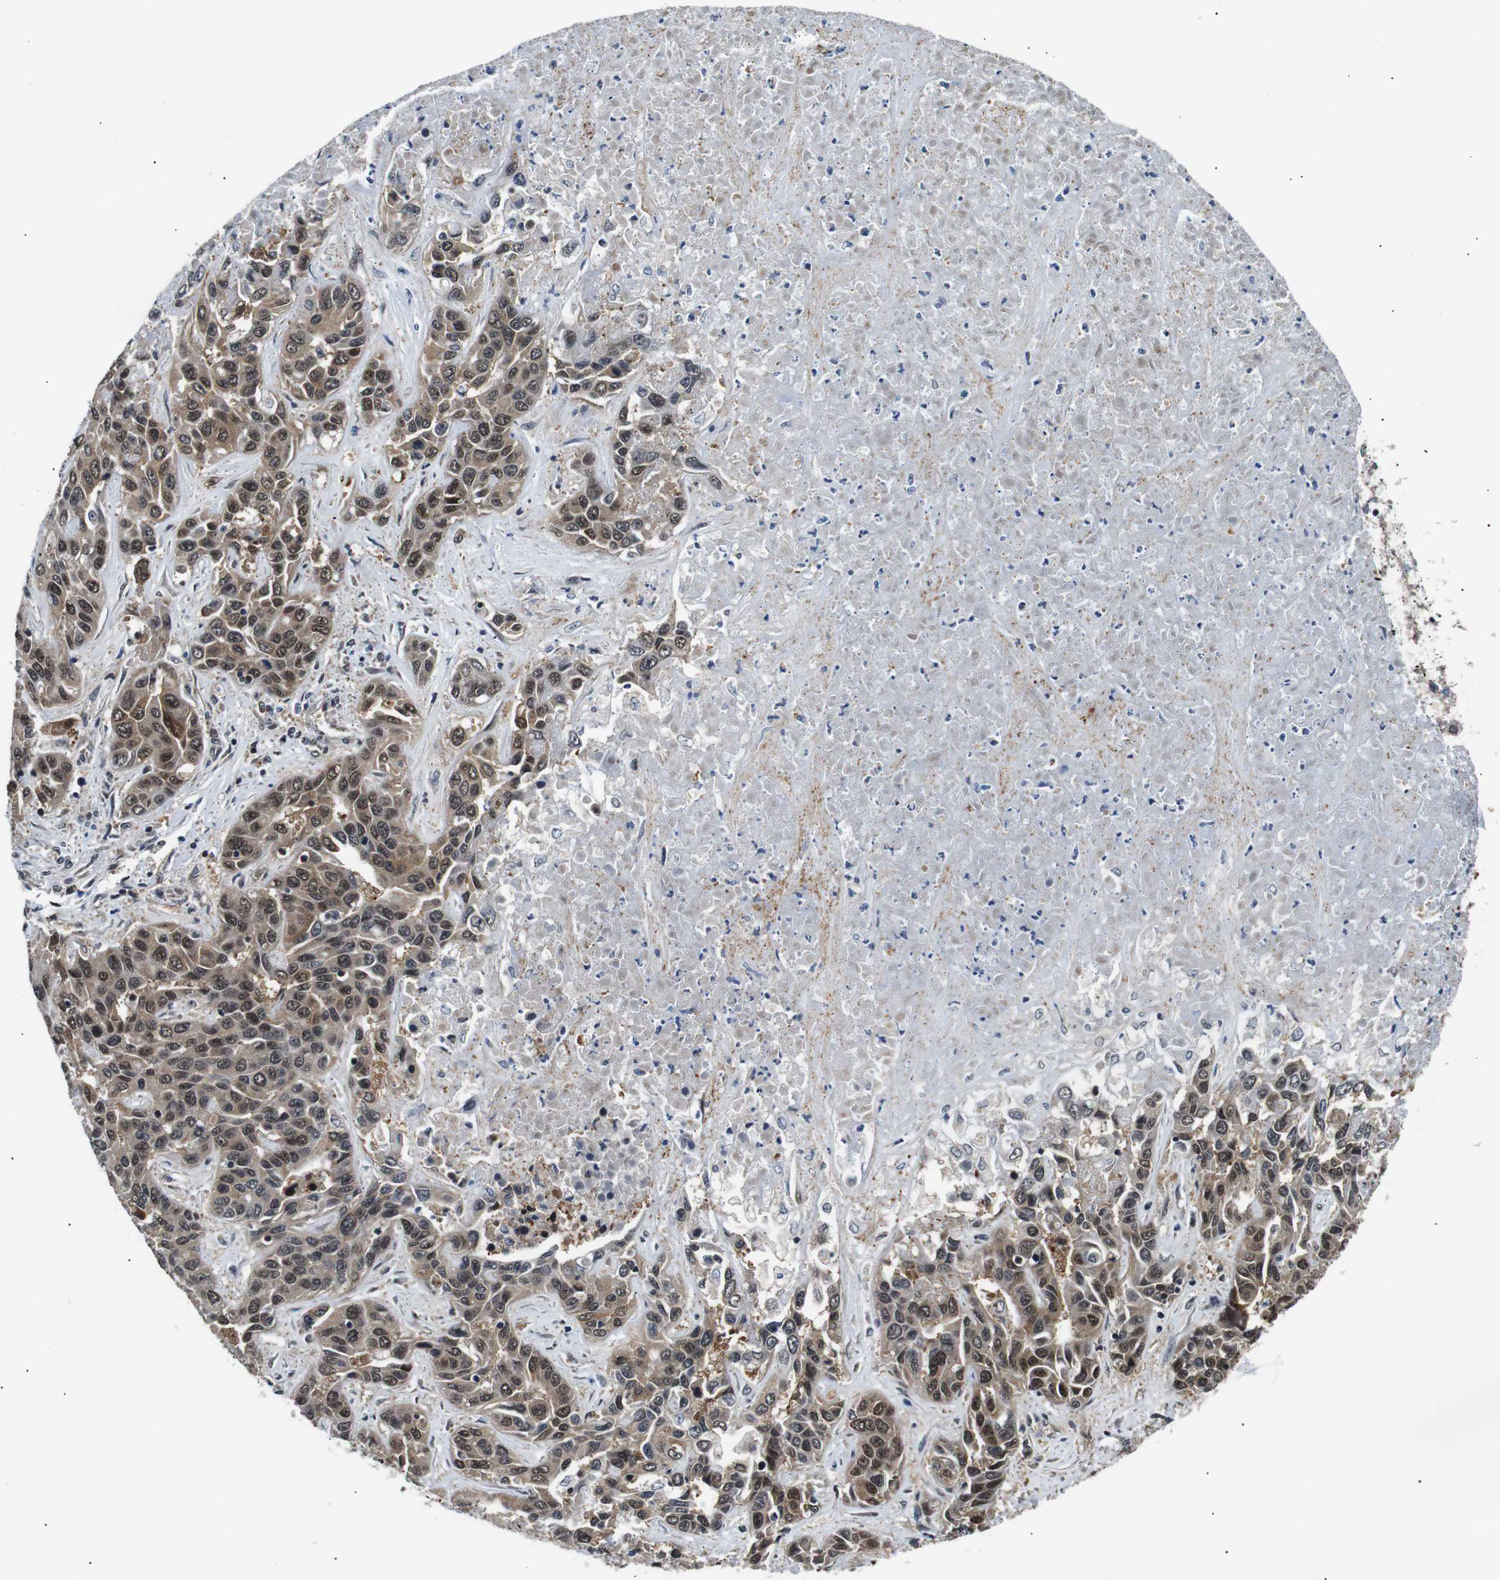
{"staining": {"intensity": "moderate", "quantity": ">75%", "location": "cytoplasmic/membranous,nuclear"}, "tissue": "liver cancer", "cell_type": "Tumor cells", "image_type": "cancer", "snomed": [{"axis": "morphology", "description": "Cholangiocarcinoma"}, {"axis": "topography", "description": "Liver"}], "caption": "Immunohistochemical staining of human cholangiocarcinoma (liver) displays moderate cytoplasmic/membranous and nuclear protein expression in approximately >75% of tumor cells. The protein is stained brown, and the nuclei are stained in blue (DAB (3,3'-diaminobenzidine) IHC with brightfield microscopy, high magnification).", "gene": "SKP1", "patient": {"sex": "female", "age": 52}}